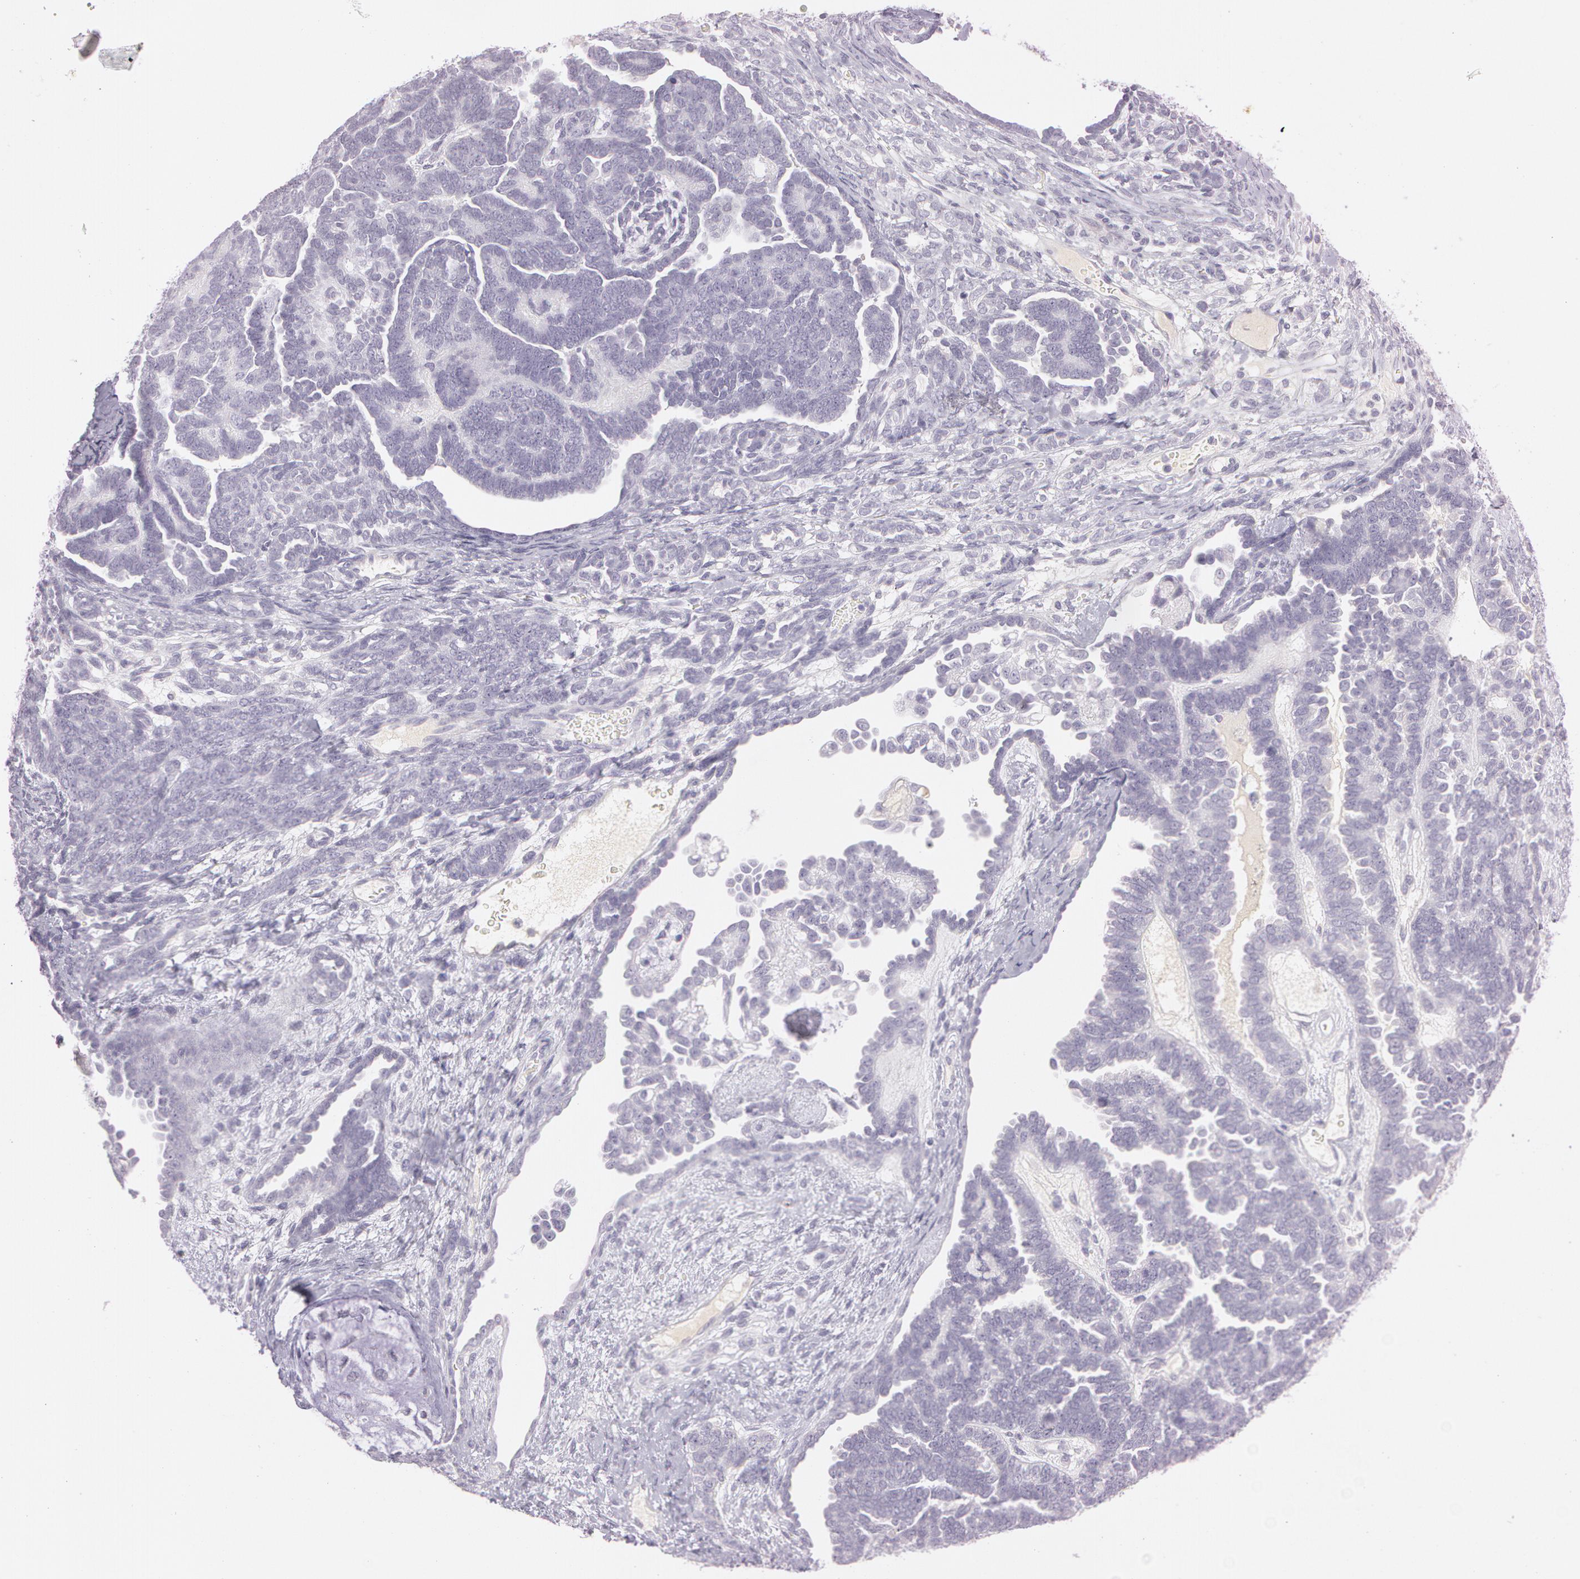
{"staining": {"intensity": "negative", "quantity": "none", "location": "none"}, "tissue": "endometrial cancer", "cell_type": "Tumor cells", "image_type": "cancer", "snomed": [{"axis": "morphology", "description": "Neoplasm, malignant, NOS"}, {"axis": "topography", "description": "Endometrium"}], "caption": "This is an IHC image of endometrial cancer. There is no expression in tumor cells.", "gene": "OTC", "patient": {"sex": "female", "age": 74}}